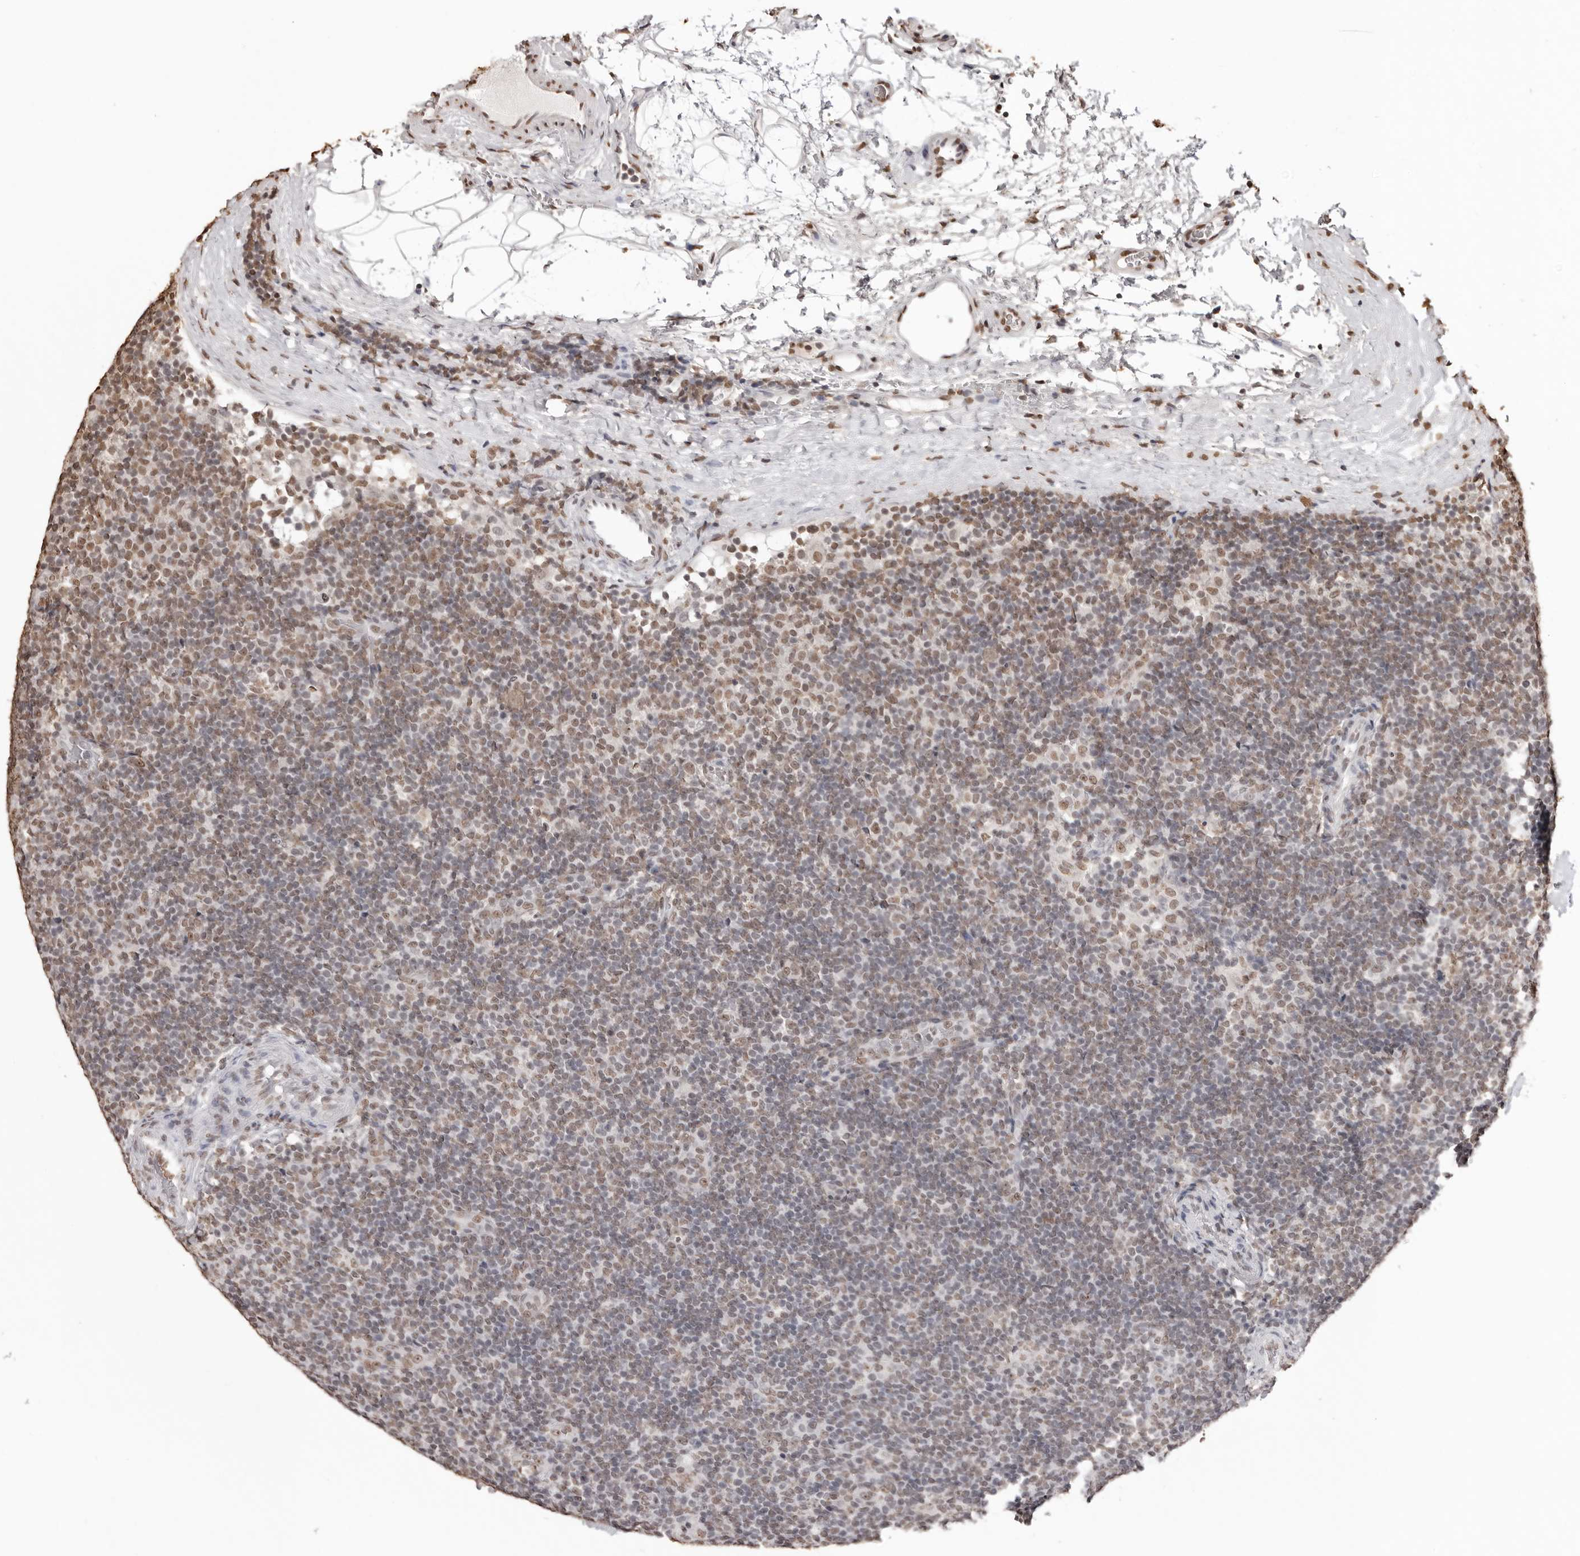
{"staining": {"intensity": "moderate", "quantity": ">75%", "location": "nuclear"}, "tissue": "lymphoma", "cell_type": "Tumor cells", "image_type": "cancer", "snomed": [{"axis": "morphology", "description": "Hodgkin's disease, NOS"}, {"axis": "topography", "description": "Lymph node"}], "caption": "Immunohistochemical staining of human lymphoma displays moderate nuclear protein expression in about >75% of tumor cells. Using DAB (brown) and hematoxylin (blue) stains, captured at high magnification using brightfield microscopy.", "gene": "OLIG3", "patient": {"sex": "female", "age": 57}}